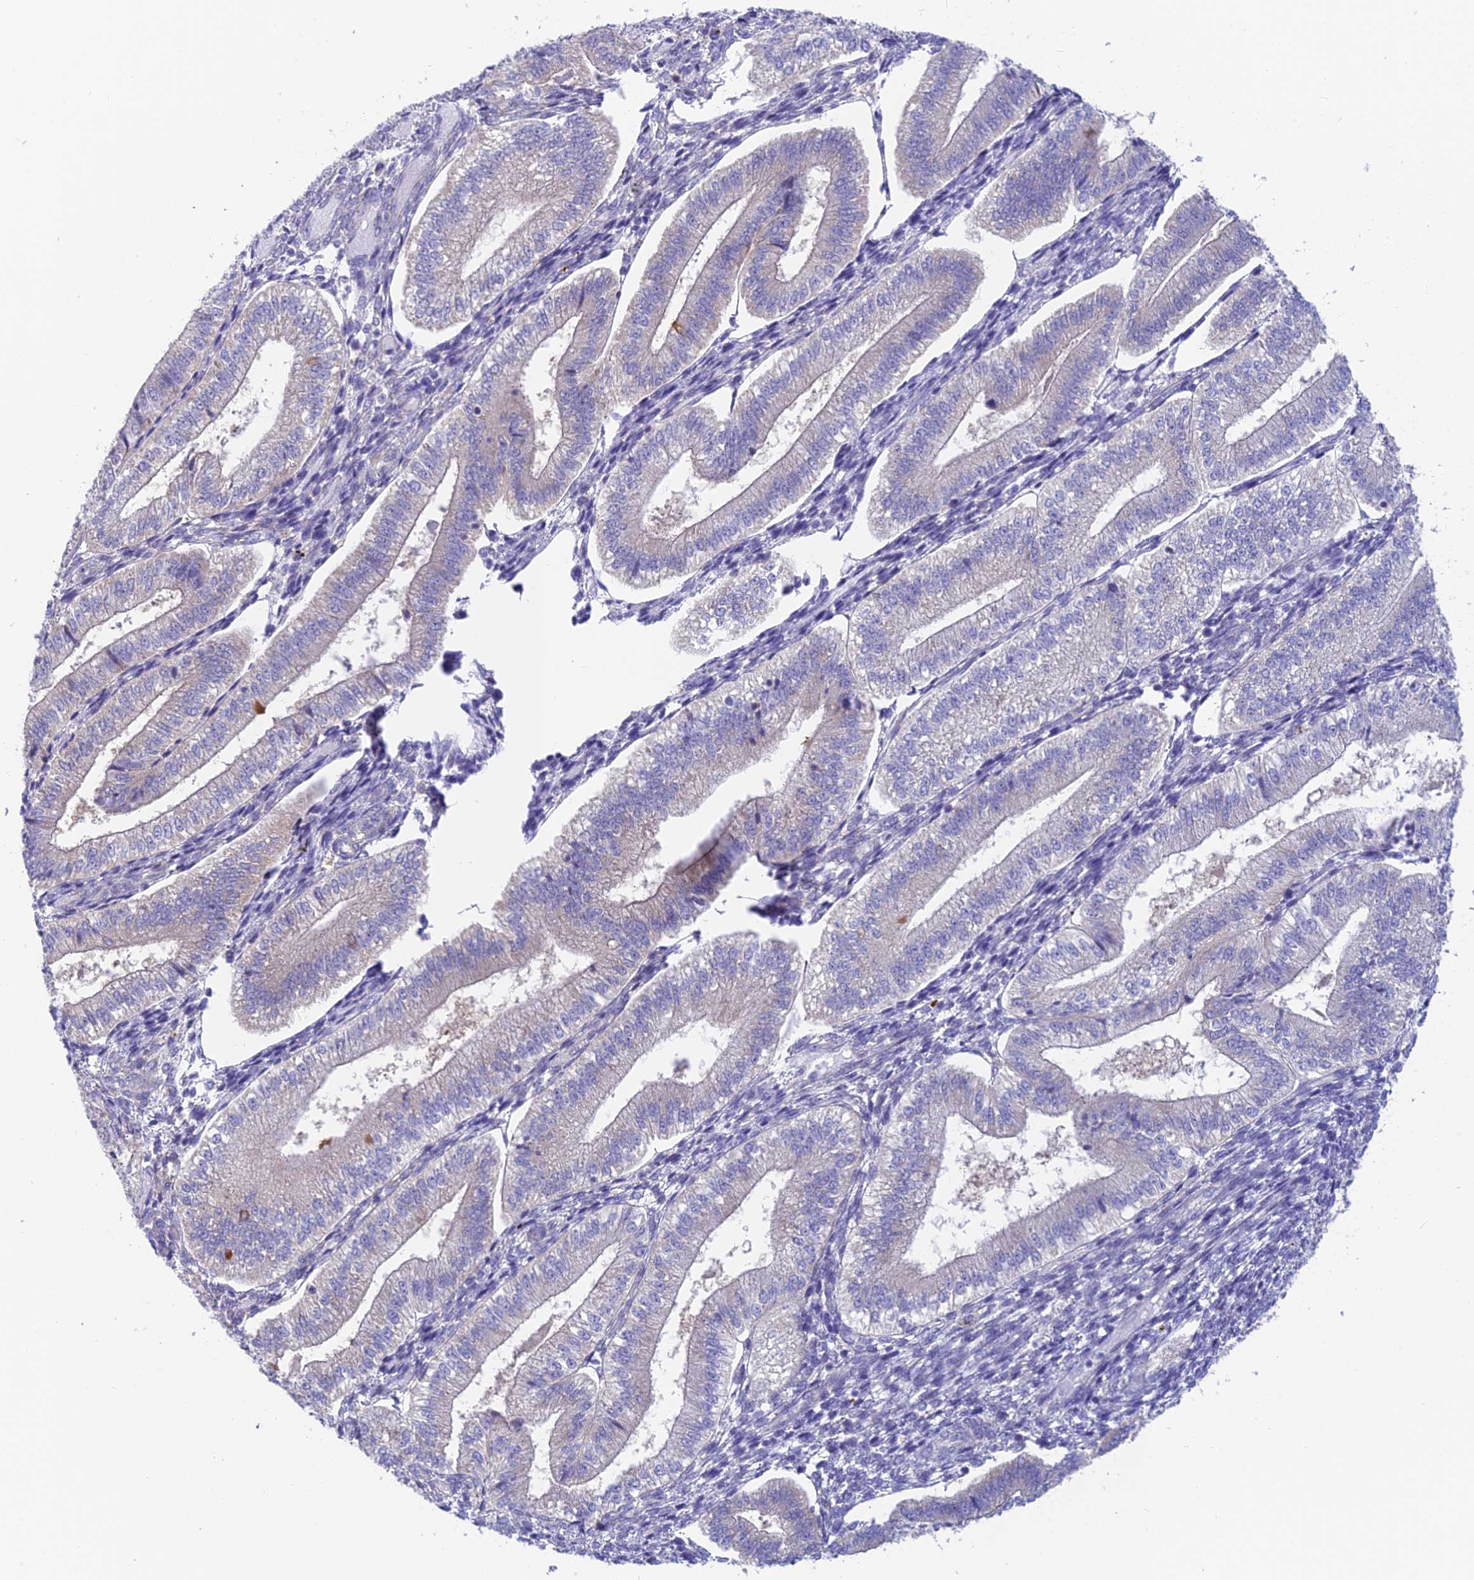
{"staining": {"intensity": "negative", "quantity": "none", "location": "none"}, "tissue": "endometrium", "cell_type": "Cells in endometrial stroma", "image_type": "normal", "snomed": [{"axis": "morphology", "description": "Normal tissue, NOS"}, {"axis": "topography", "description": "Endometrium"}], "caption": "The histopathology image demonstrates no staining of cells in endometrial stroma in unremarkable endometrium.", "gene": "LZTFL1", "patient": {"sex": "female", "age": 34}}